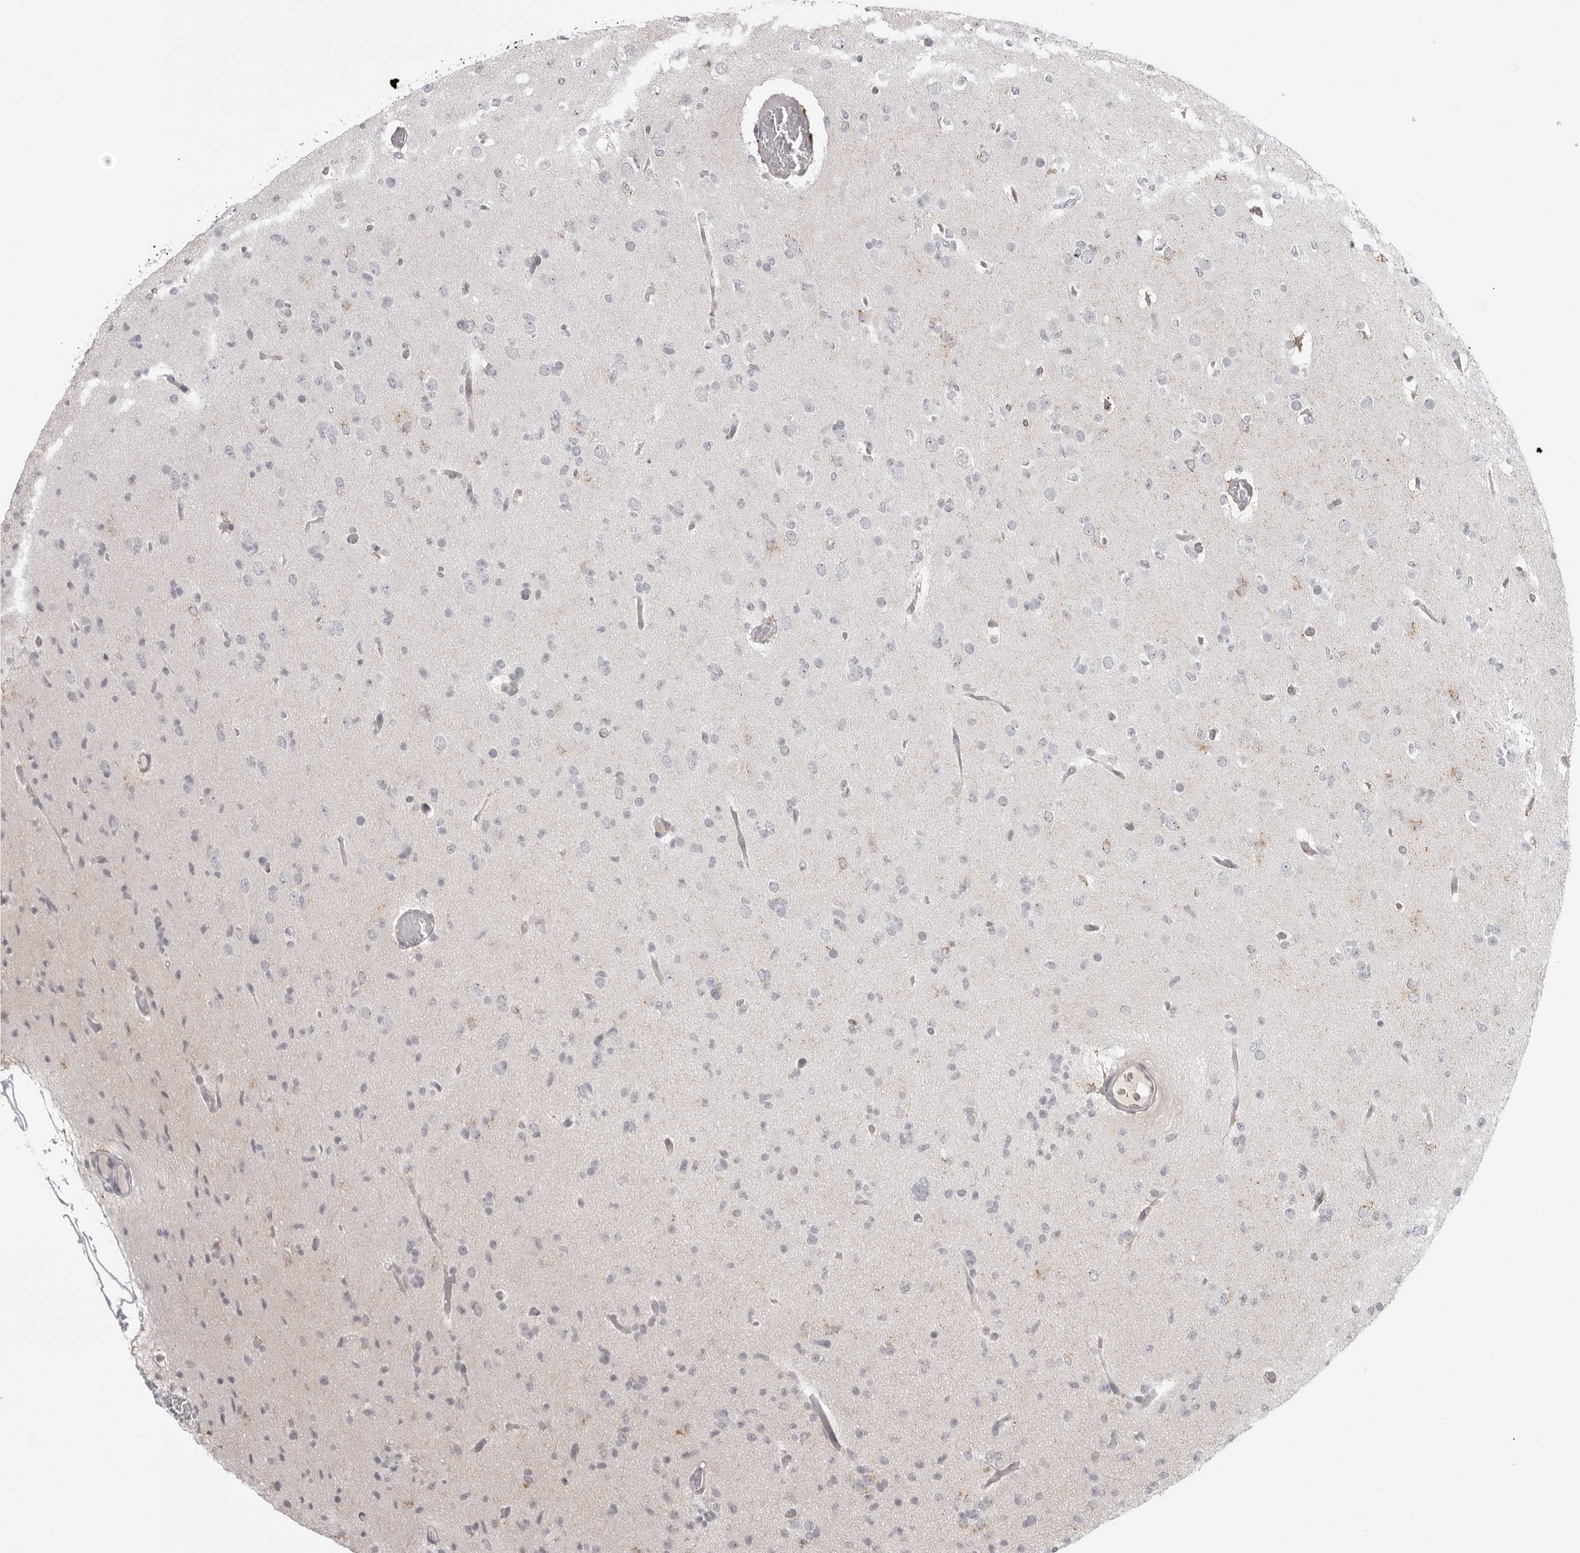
{"staining": {"intensity": "negative", "quantity": "none", "location": "none"}, "tissue": "glioma", "cell_type": "Tumor cells", "image_type": "cancer", "snomed": [{"axis": "morphology", "description": "Glioma, malignant, Low grade"}, {"axis": "topography", "description": "Brain"}], "caption": "Malignant low-grade glioma was stained to show a protein in brown. There is no significant staining in tumor cells.", "gene": "ACP6", "patient": {"sex": "female", "age": 22}}